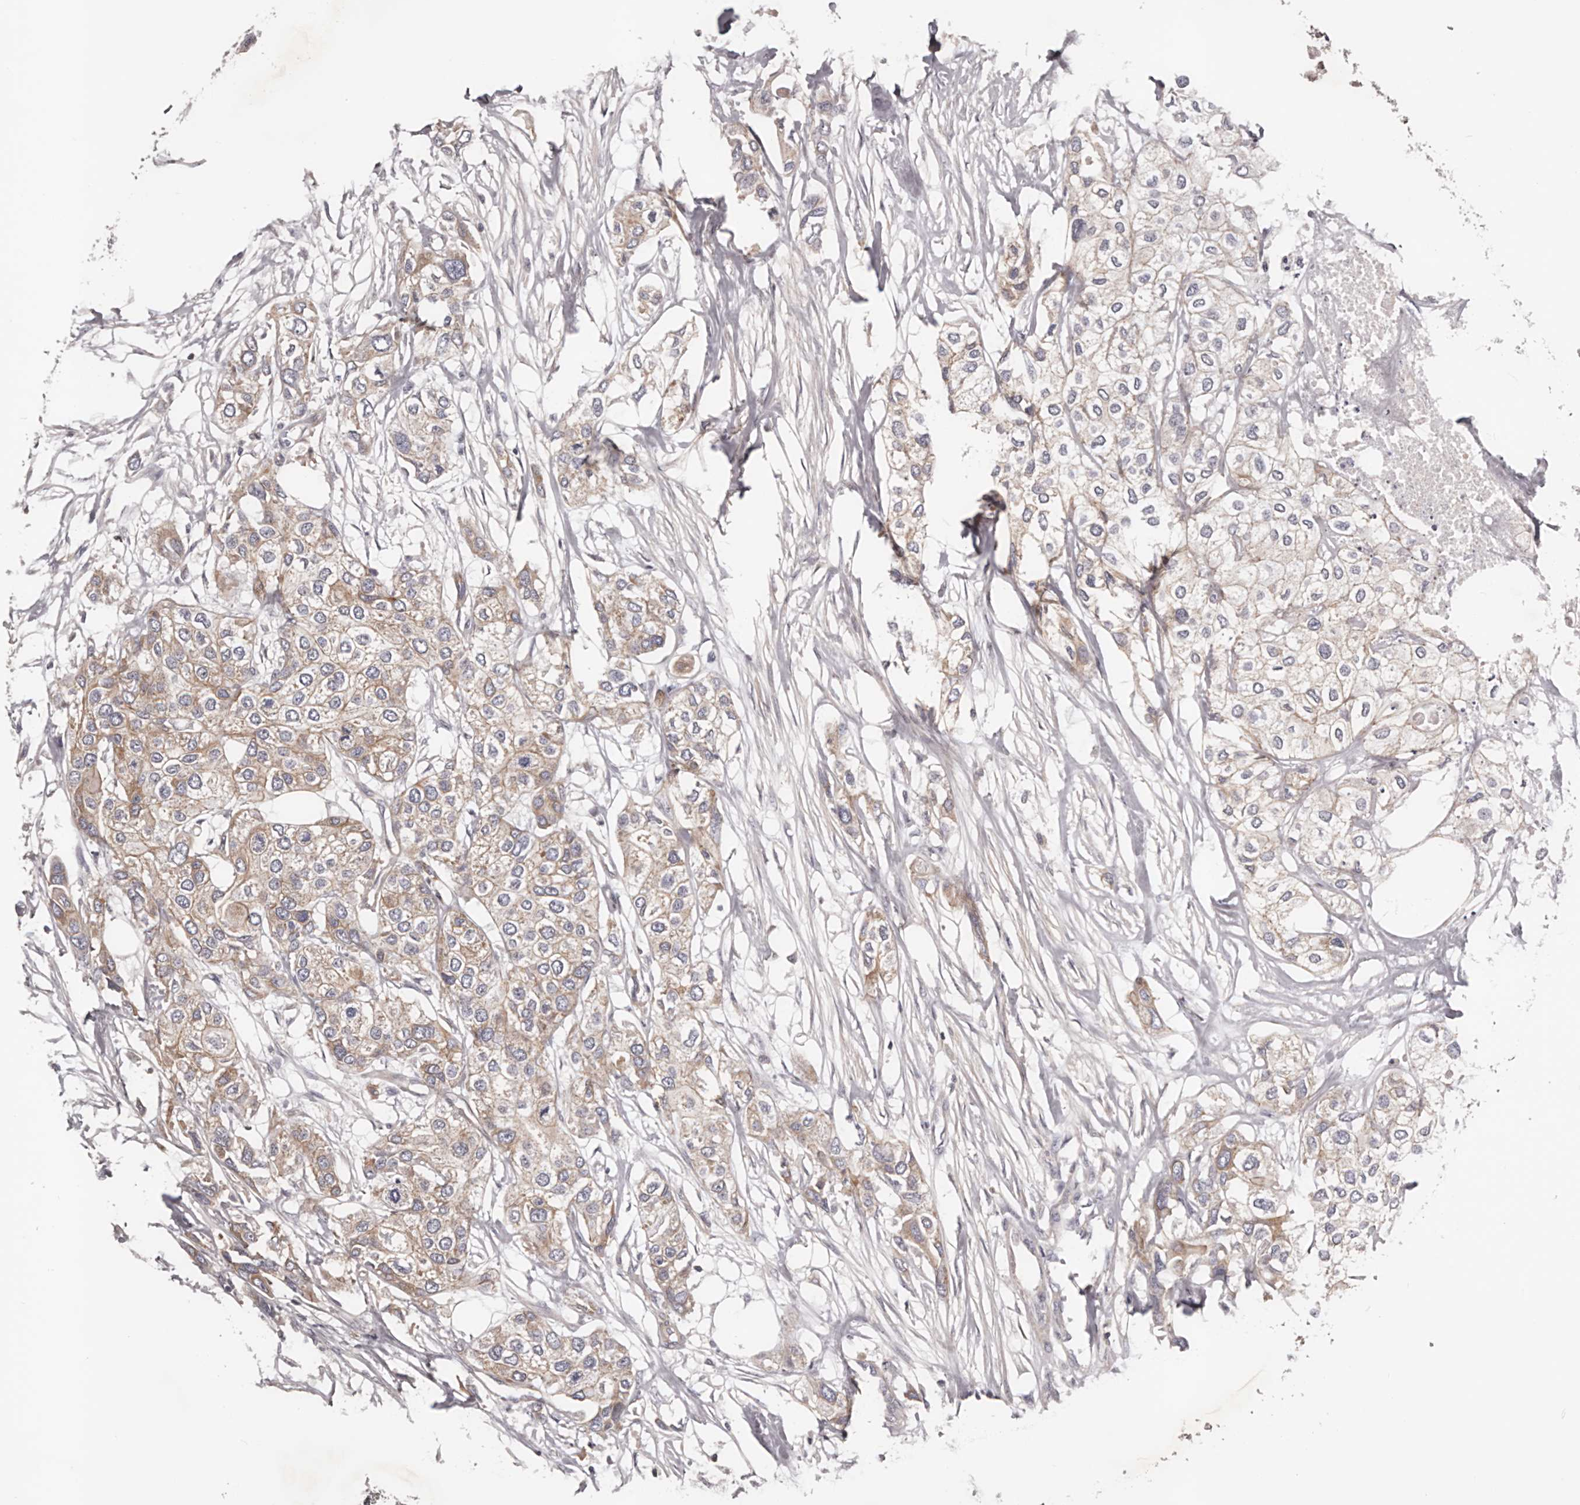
{"staining": {"intensity": "weak", "quantity": "25%-75%", "location": "cytoplasmic/membranous"}, "tissue": "urothelial cancer", "cell_type": "Tumor cells", "image_type": "cancer", "snomed": [{"axis": "morphology", "description": "Urothelial carcinoma, High grade"}, {"axis": "topography", "description": "Urinary bladder"}], "caption": "Urothelial cancer stained with a brown dye shows weak cytoplasmic/membranous positive expression in about 25%-75% of tumor cells.", "gene": "DMRT2", "patient": {"sex": "male", "age": 64}}